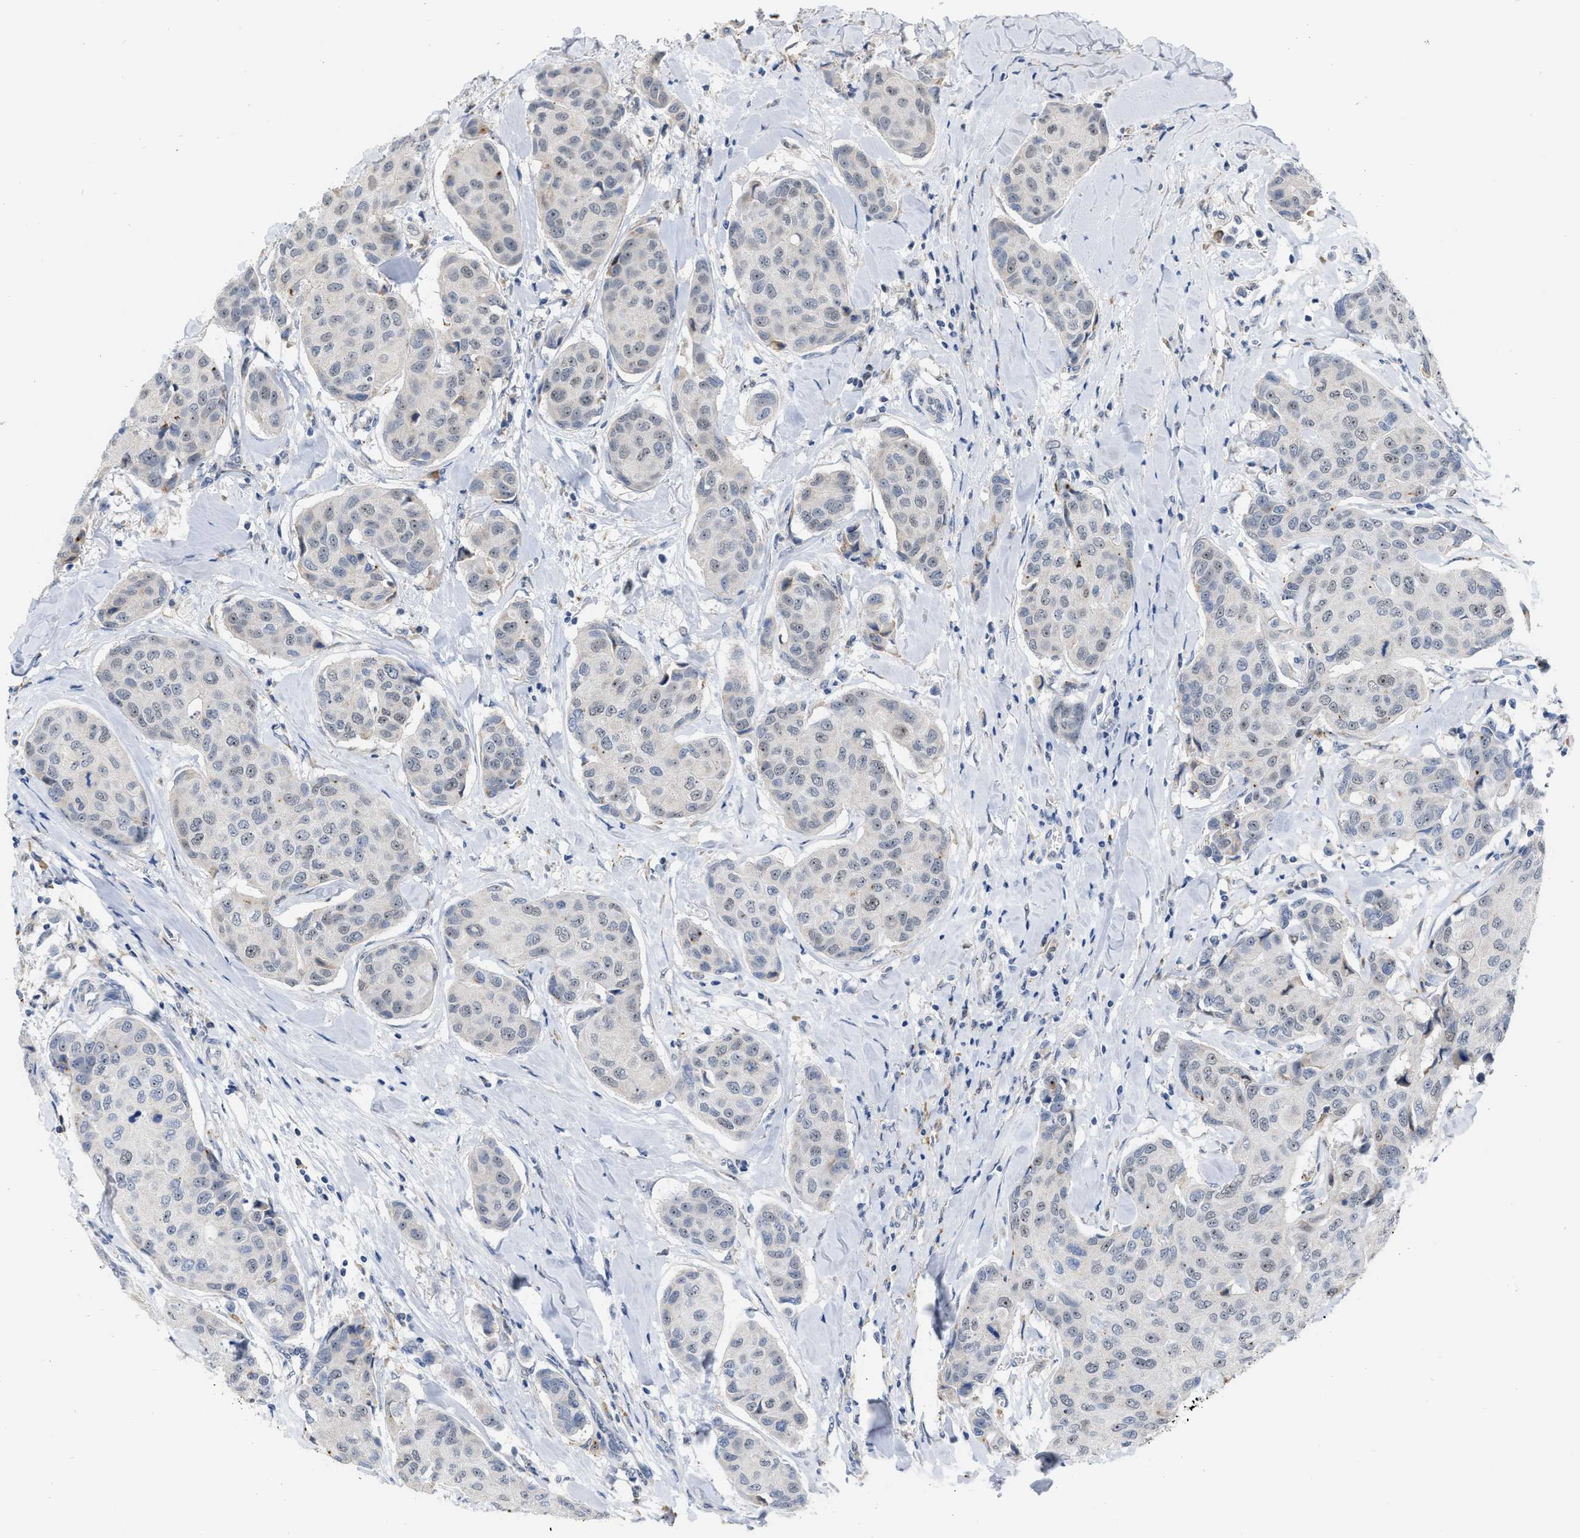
{"staining": {"intensity": "weak", "quantity": ">75%", "location": "nuclear"}, "tissue": "breast cancer", "cell_type": "Tumor cells", "image_type": "cancer", "snomed": [{"axis": "morphology", "description": "Duct carcinoma"}, {"axis": "topography", "description": "Breast"}], "caption": "Weak nuclear positivity for a protein is appreciated in approximately >75% of tumor cells of breast invasive ductal carcinoma using immunohistochemistry (IHC).", "gene": "ELAC2", "patient": {"sex": "female", "age": 80}}